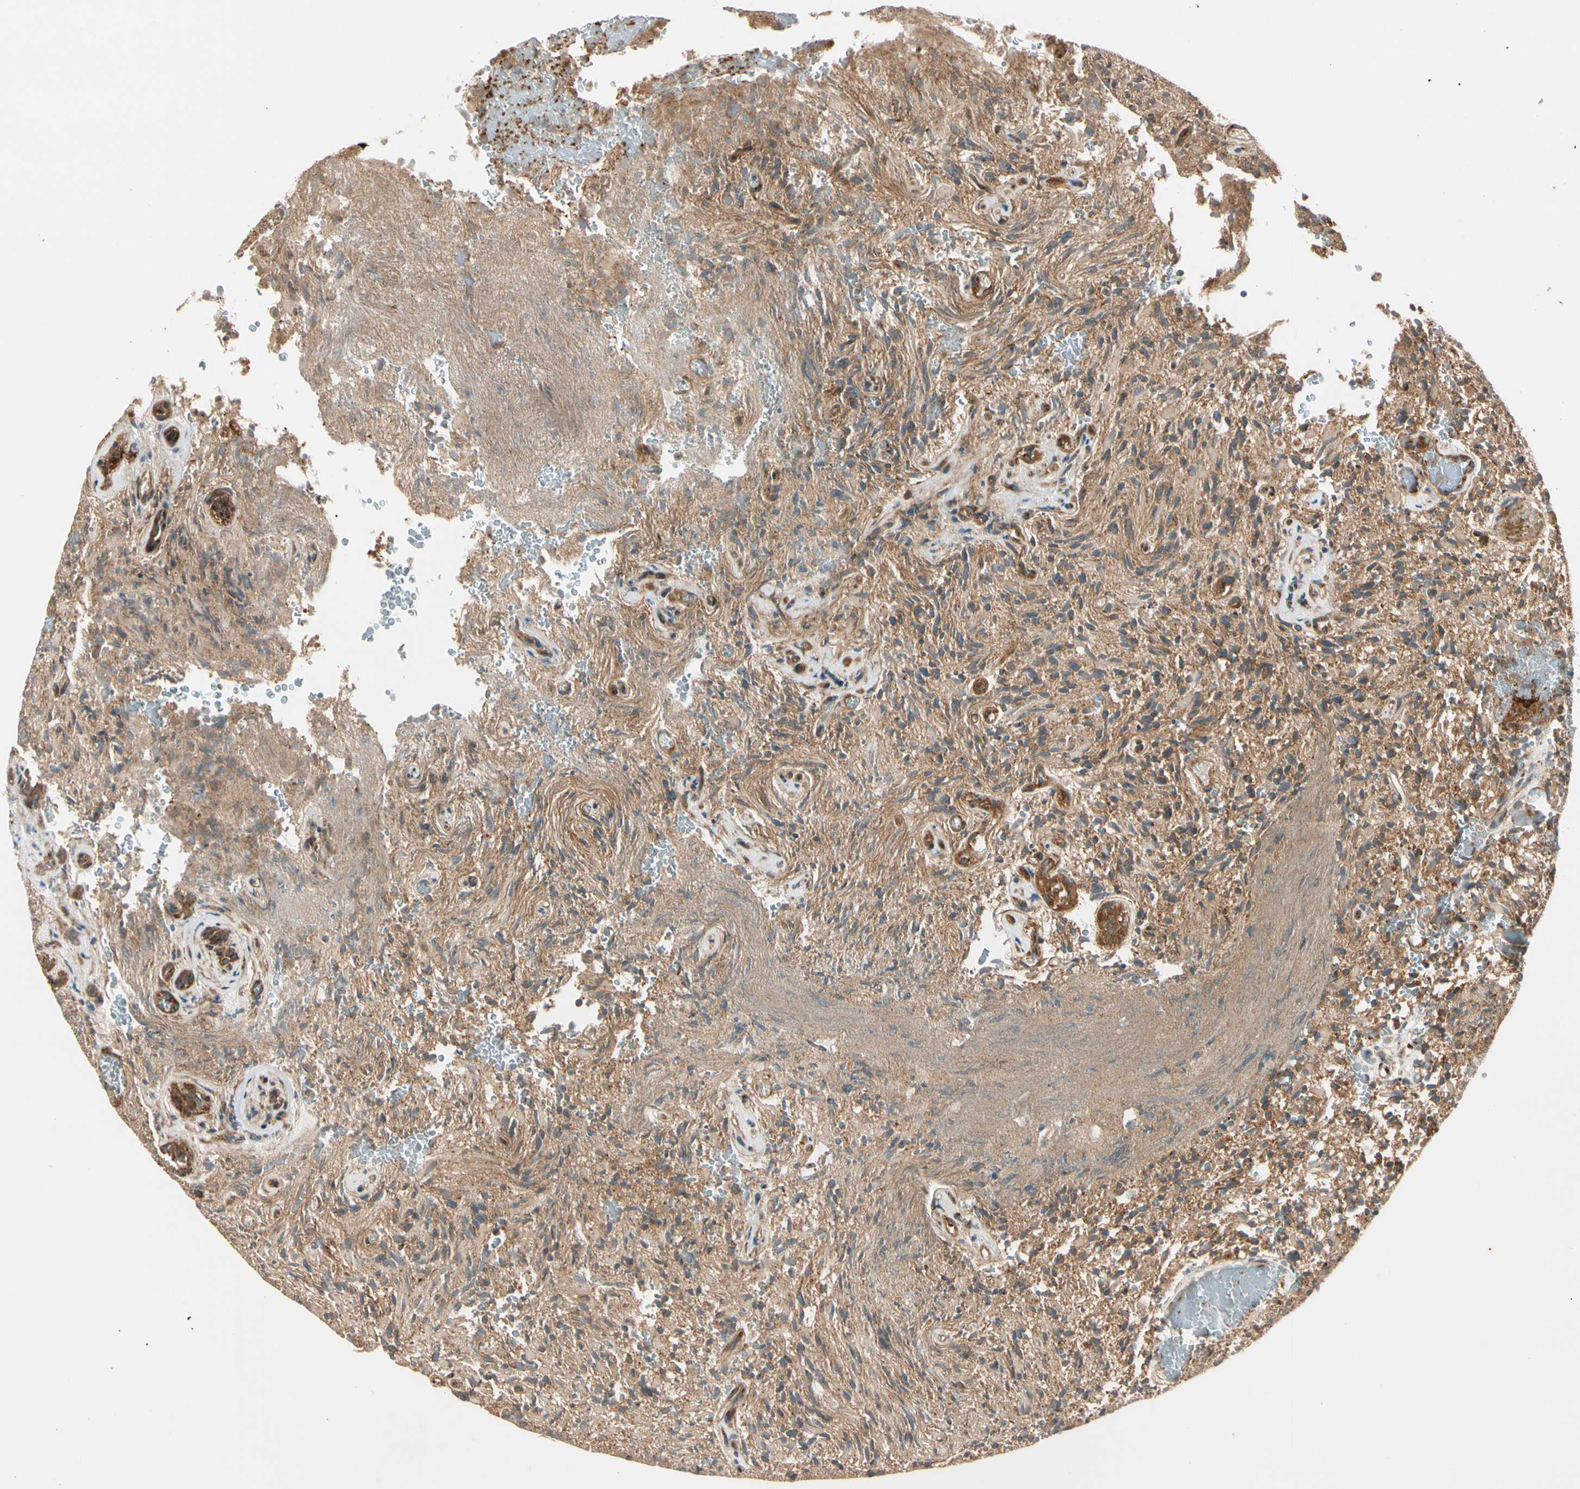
{"staining": {"intensity": "moderate", "quantity": ">75%", "location": "cytoplasmic/membranous"}, "tissue": "glioma", "cell_type": "Tumor cells", "image_type": "cancer", "snomed": [{"axis": "morphology", "description": "Glioma, malignant, High grade"}, {"axis": "topography", "description": "Brain"}], "caption": "An image of malignant high-grade glioma stained for a protein exhibits moderate cytoplasmic/membranous brown staining in tumor cells.", "gene": "ROCK2", "patient": {"sex": "male", "age": 71}}